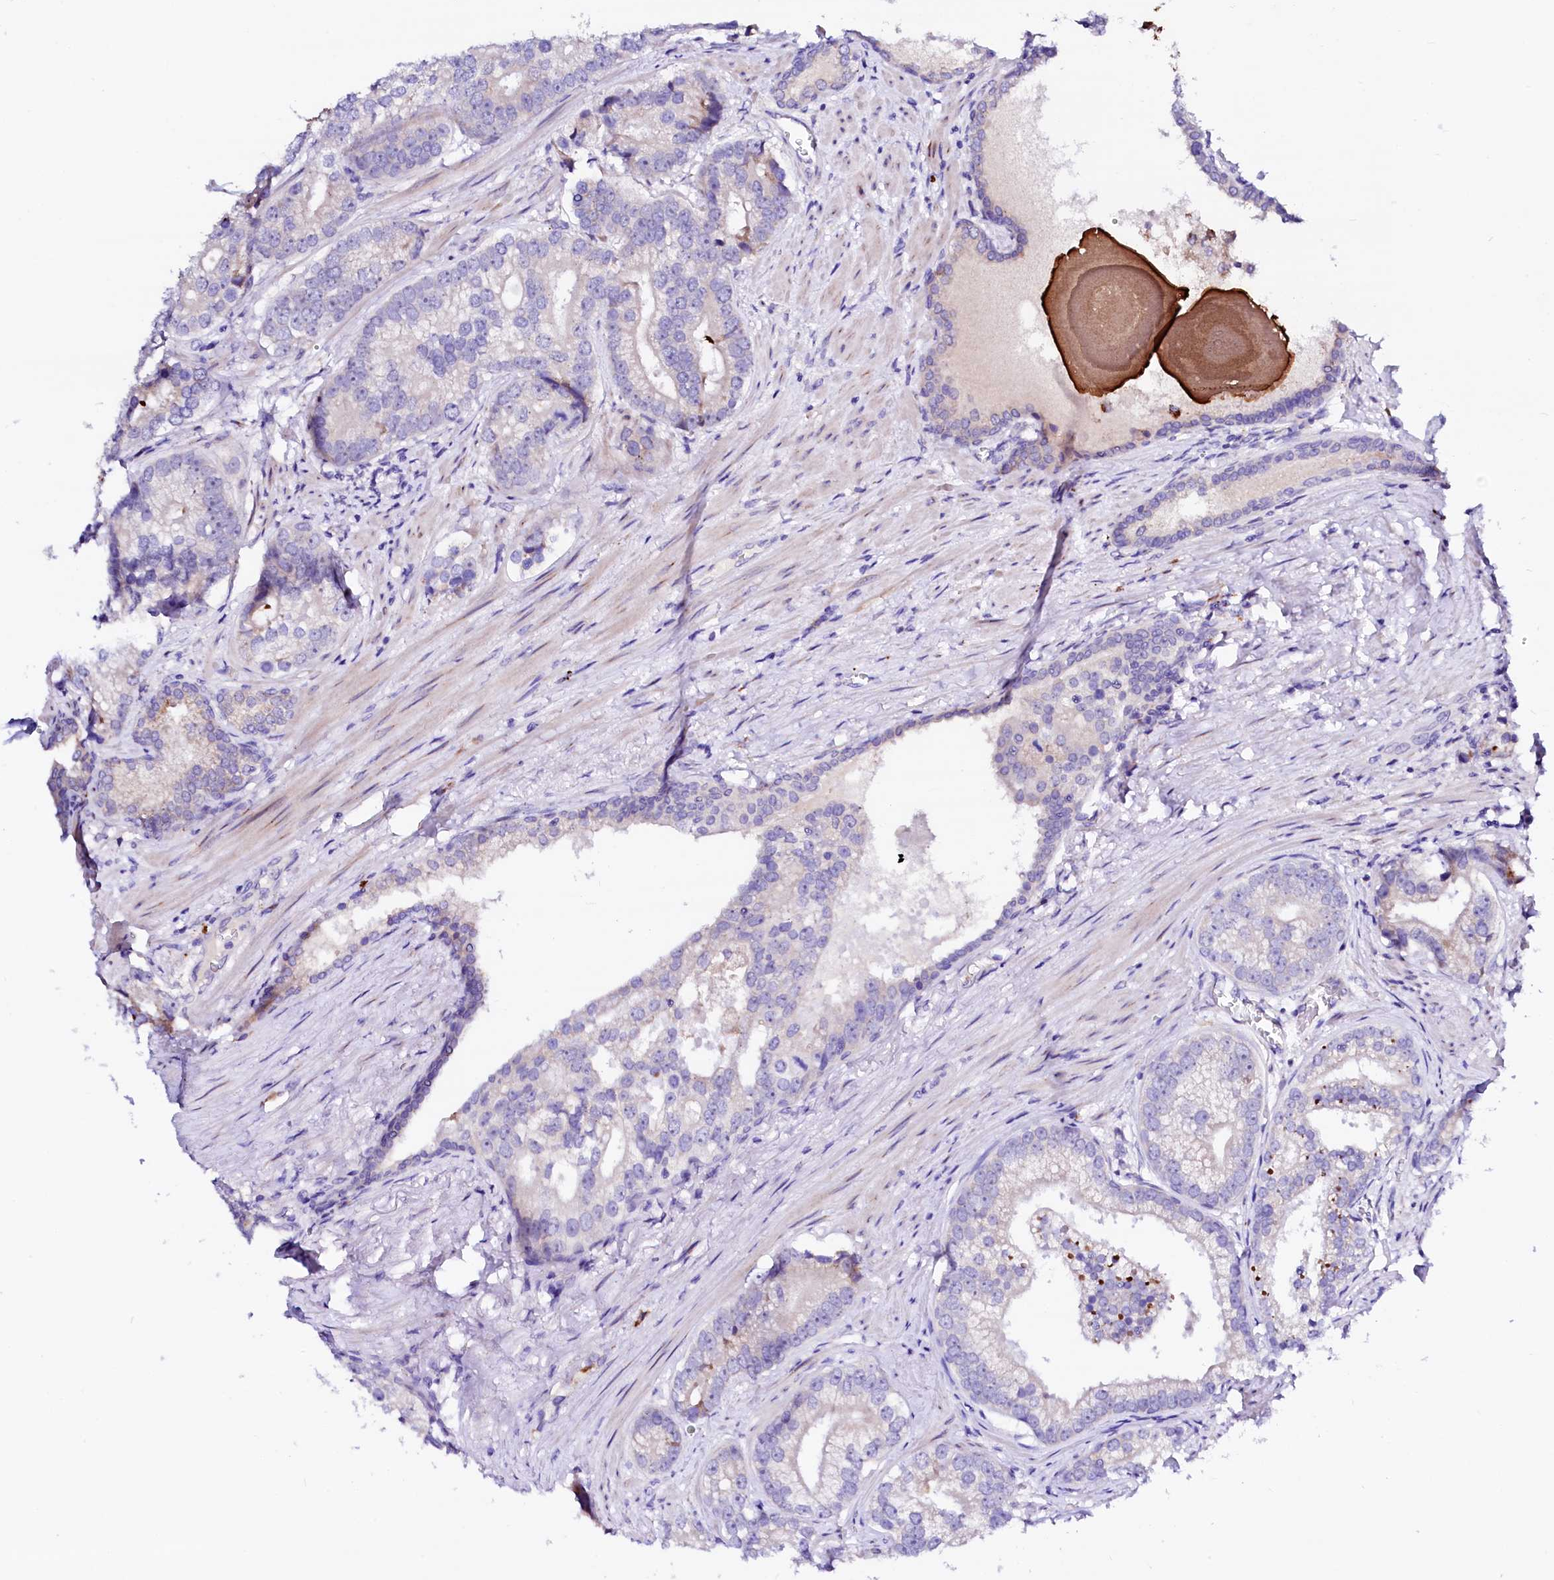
{"staining": {"intensity": "negative", "quantity": "none", "location": "none"}, "tissue": "prostate cancer", "cell_type": "Tumor cells", "image_type": "cancer", "snomed": [{"axis": "morphology", "description": "Adenocarcinoma, High grade"}, {"axis": "topography", "description": "Prostate"}], "caption": "Immunohistochemistry (IHC) micrograph of human adenocarcinoma (high-grade) (prostate) stained for a protein (brown), which exhibits no positivity in tumor cells.", "gene": "BTBD16", "patient": {"sex": "male", "age": 75}}